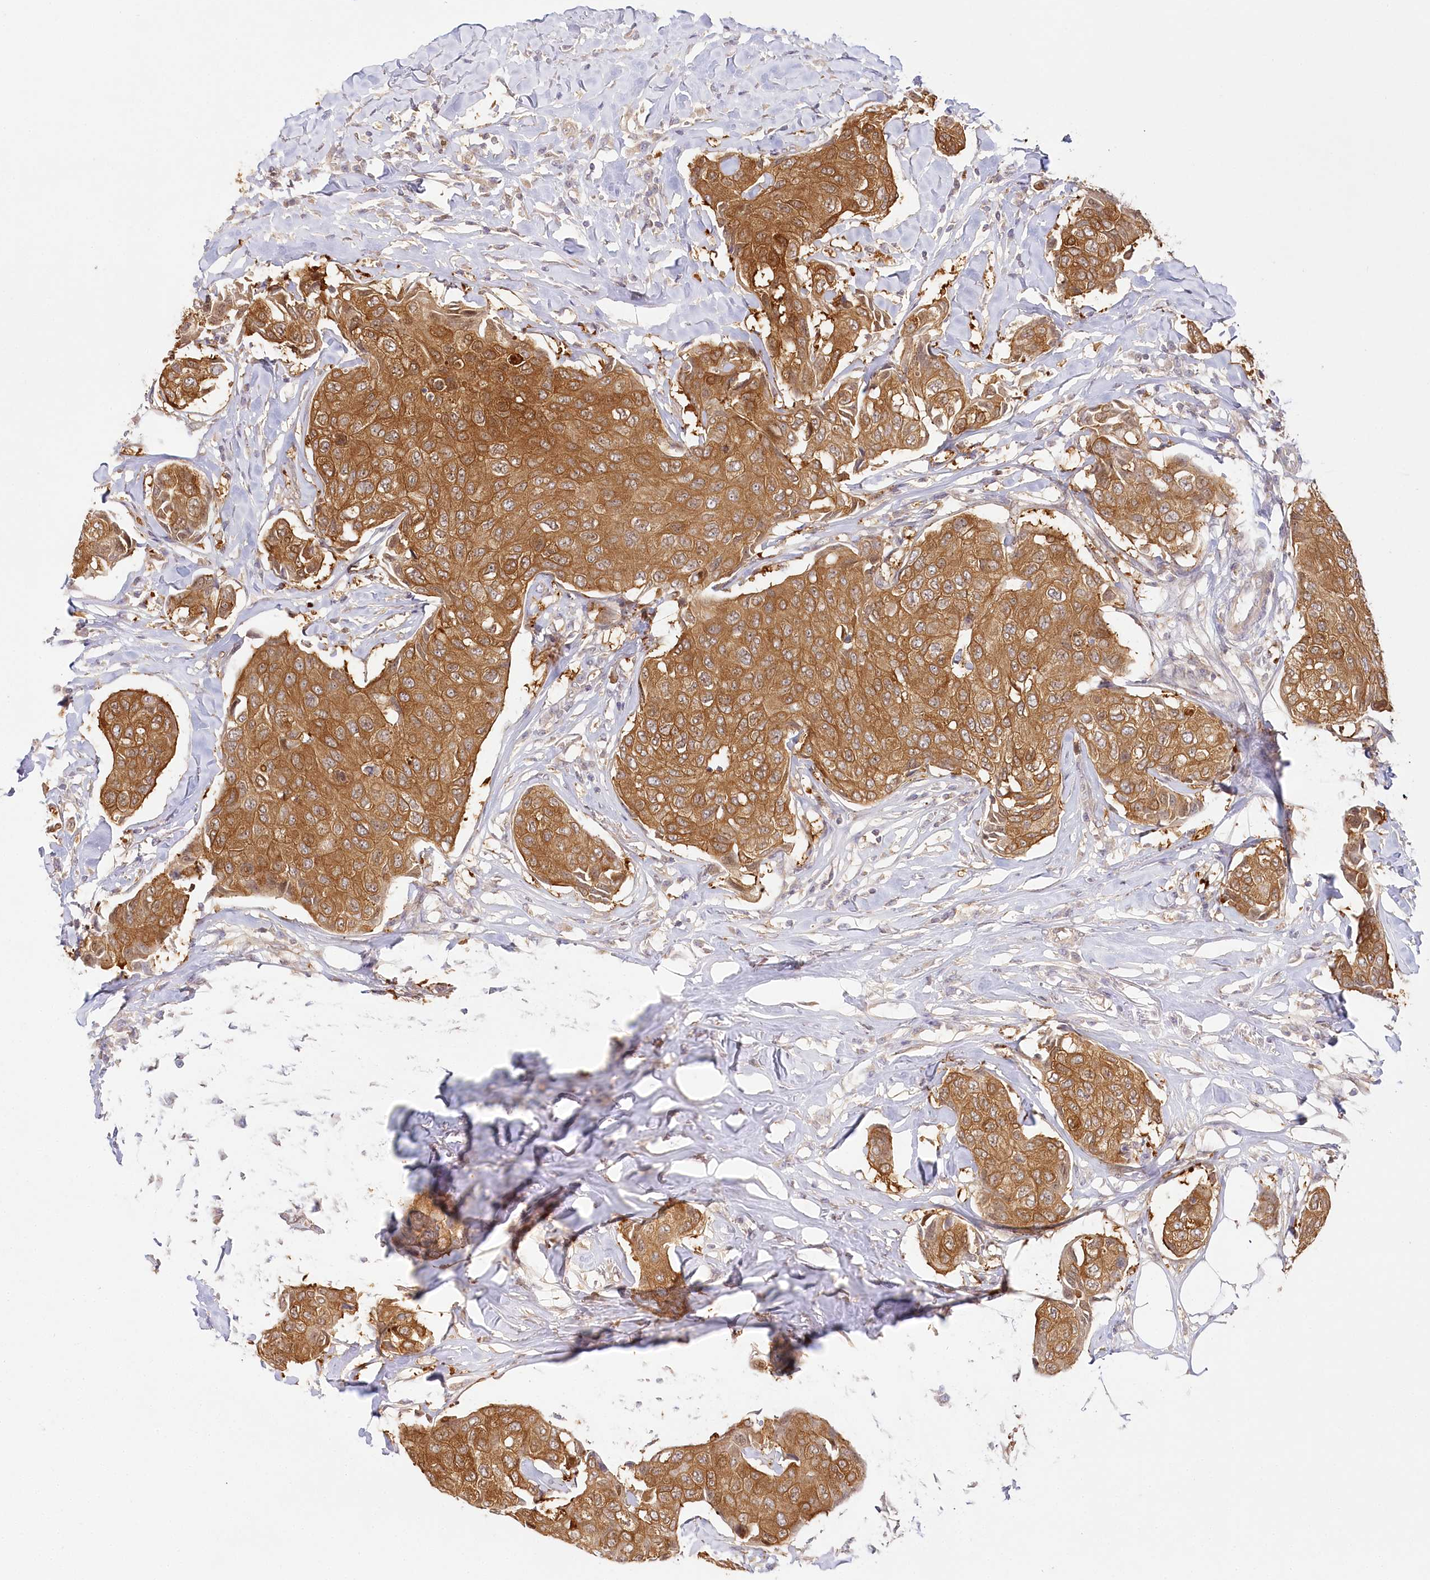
{"staining": {"intensity": "moderate", "quantity": ">75%", "location": "cytoplasmic/membranous"}, "tissue": "breast cancer", "cell_type": "Tumor cells", "image_type": "cancer", "snomed": [{"axis": "morphology", "description": "Duct carcinoma"}, {"axis": "topography", "description": "Breast"}], "caption": "Breast cancer (infiltrating ductal carcinoma) stained with a protein marker demonstrates moderate staining in tumor cells.", "gene": "INPP4B", "patient": {"sex": "female", "age": 80}}